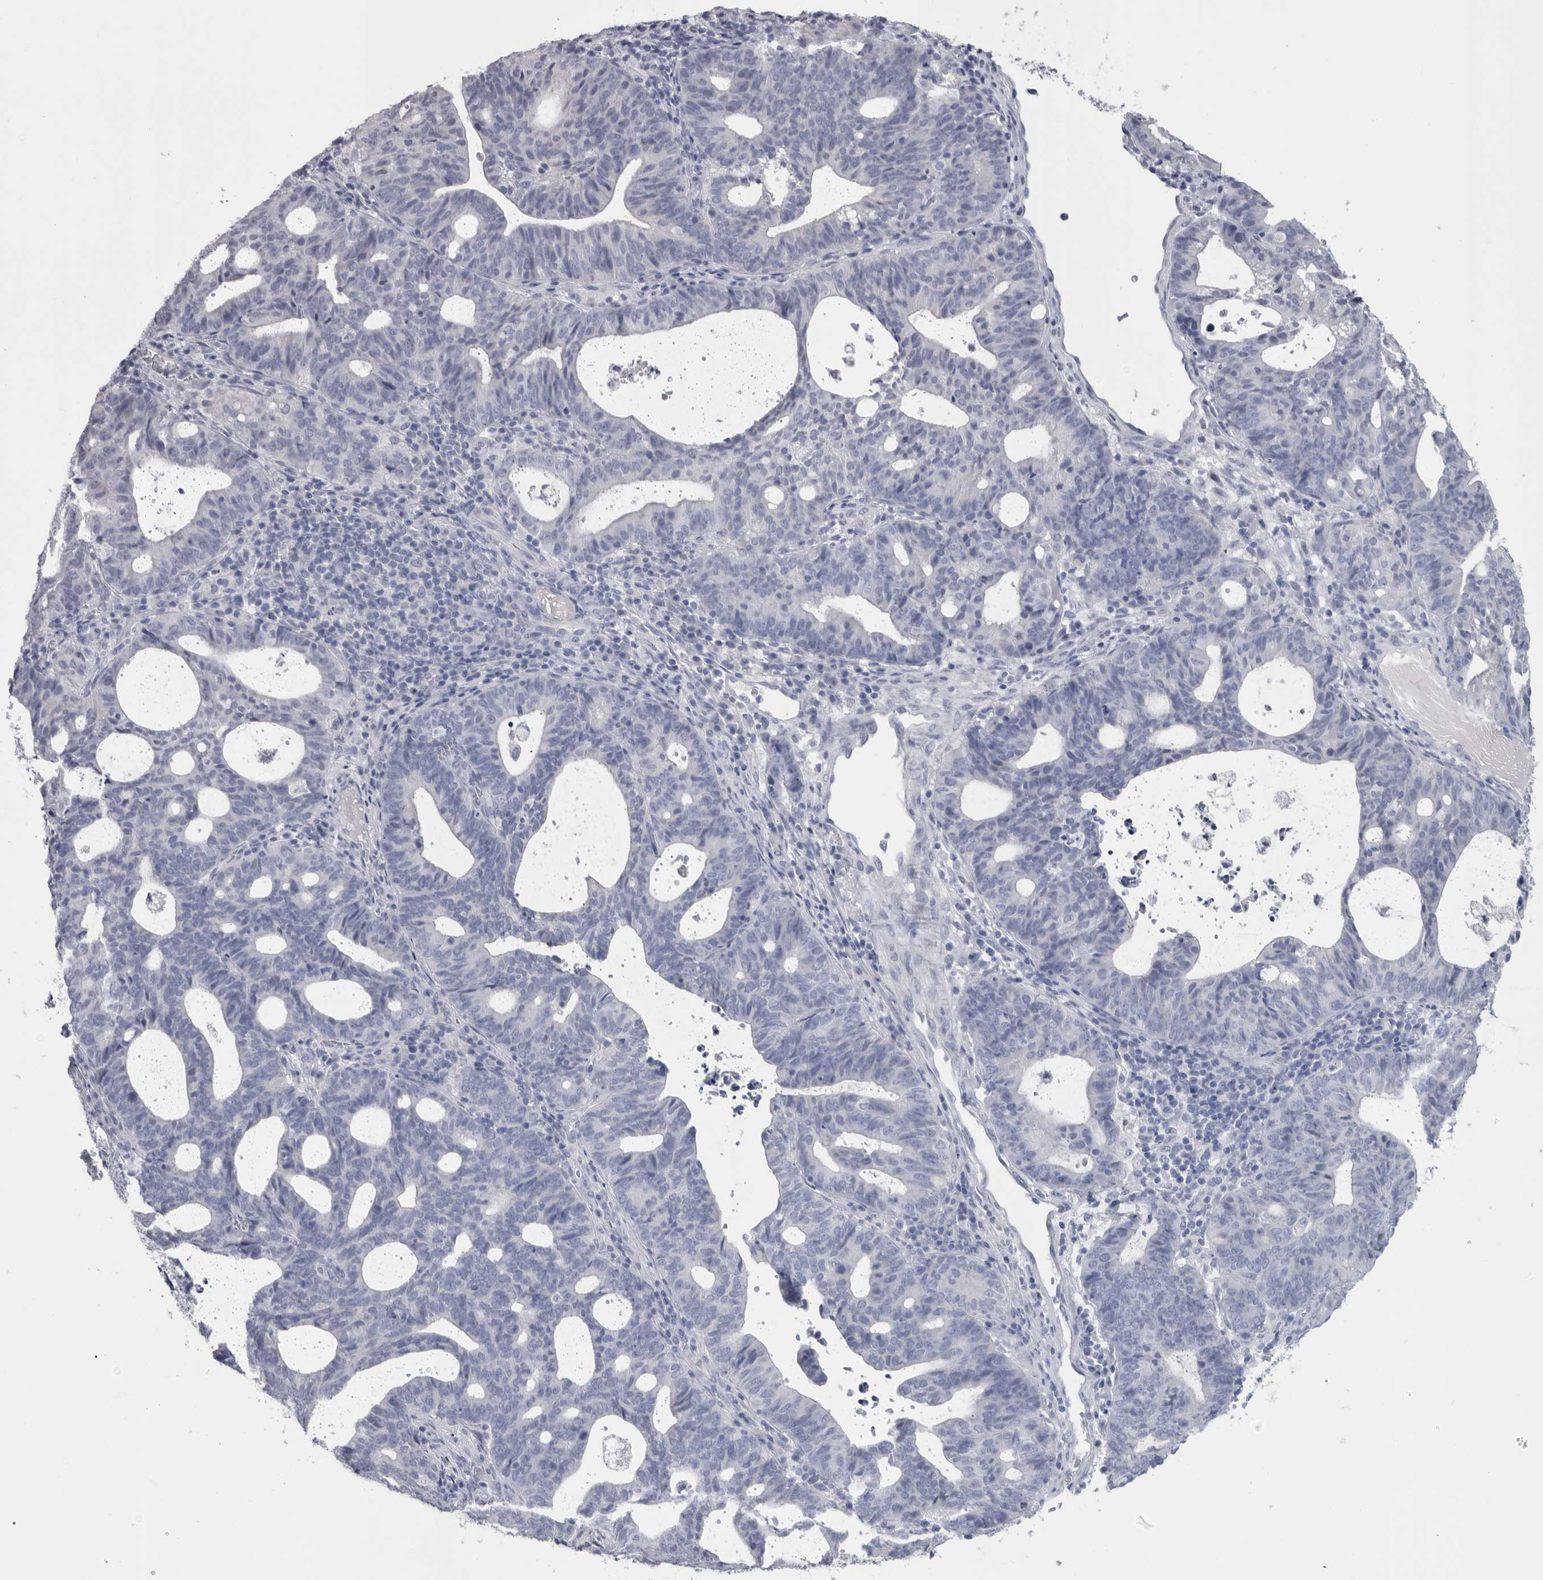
{"staining": {"intensity": "negative", "quantity": "none", "location": "none"}, "tissue": "endometrial cancer", "cell_type": "Tumor cells", "image_type": "cancer", "snomed": [{"axis": "morphology", "description": "Adenocarcinoma, NOS"}, {"axis": "topography", "description": "Uterus"}], "caption": "Immunohistochemistry (IHC) image of endometrial adenocarcinoma stained for a protein (brown), which exhibits no positivity in tumor cells.", "gene": "PTH", "patient": {"sex": "female", "age": 83}}